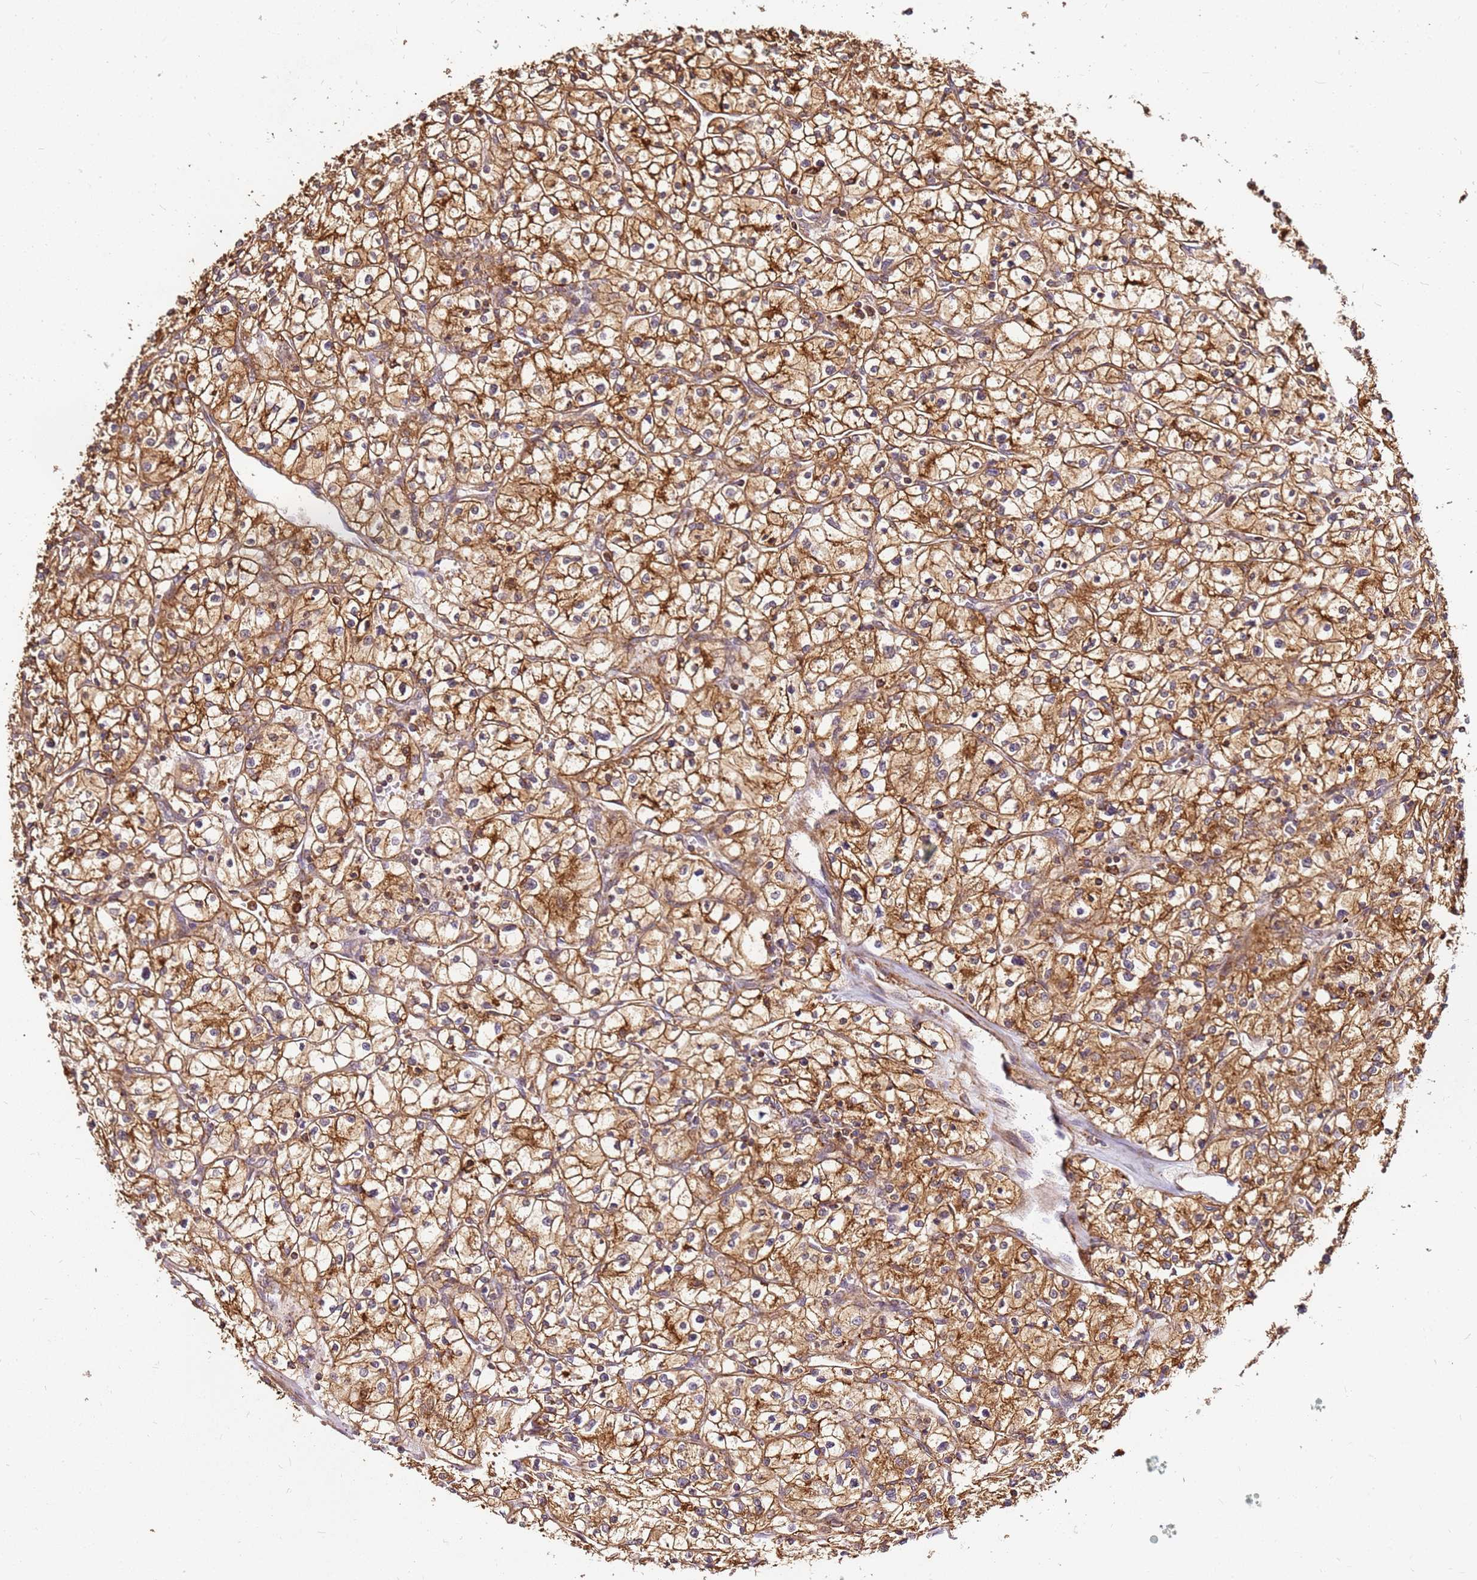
{"staining": {"intensity": "strong", "quantity": ">75%", "location": "cytoplasmic/membranous"}, "tissue": "renal cancer", "cell_type": "Tumor cells", "image_type": "cancer", "snomed": [{"axis": "morphology", "description": "Adenocarcinoma, NOS"}, {"axis": "topography", "description": "Kidney"}], "caption": "Protein staining exhibits strong cytoplasmic/membranous expression in approximately >75% of tumor cells in adenocarcinoma (renal).", "gene": "DVL3", "patient": {"sex": "female", "age": 64}}